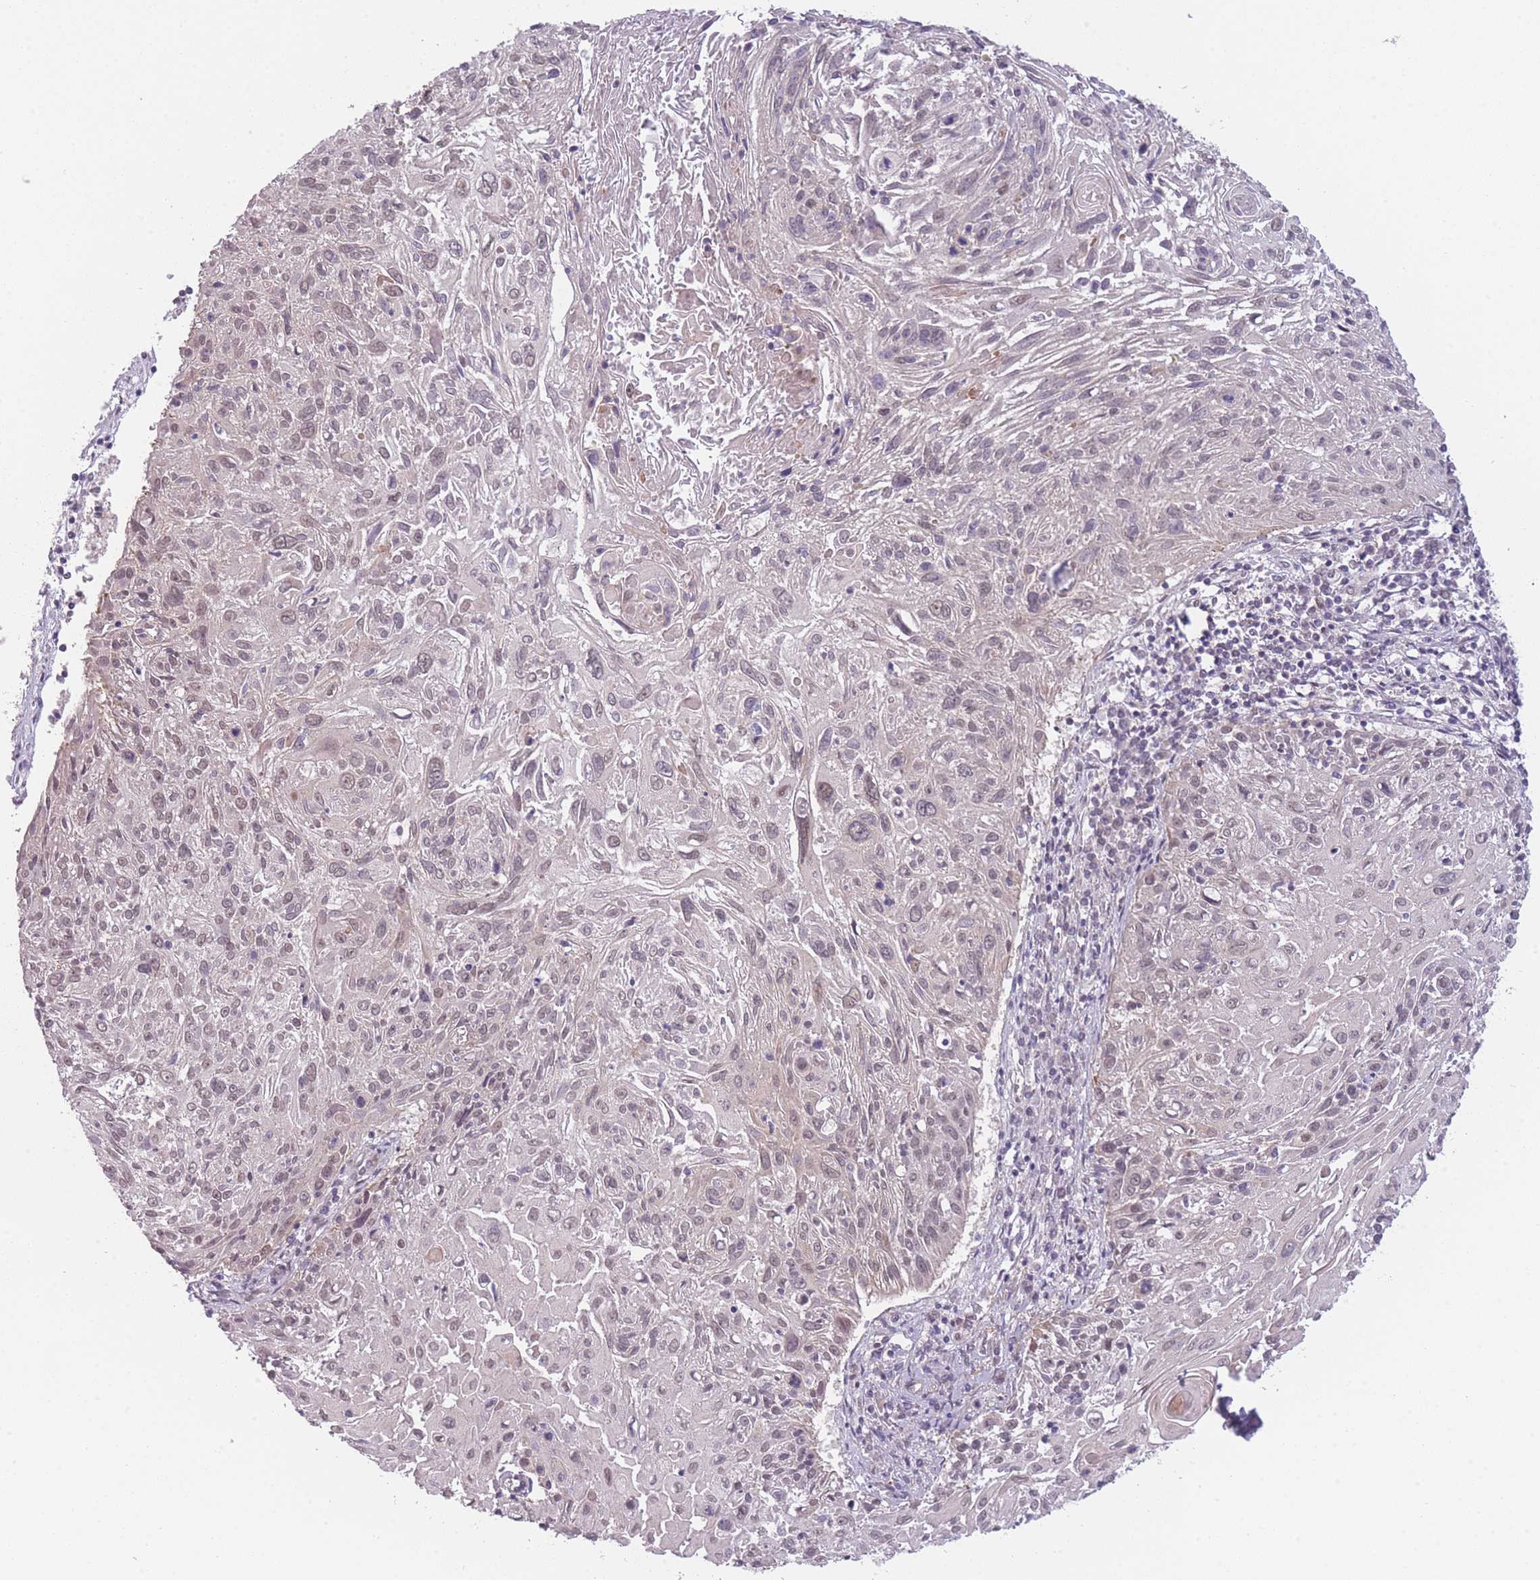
{"staining": {"intensity": "weak", "quantity": "25%-75%", "location": "nuclear"}, "tissue": "cervical cancer", "cell_type": "Tumor cells", "image_type": "cancer", "snomed": [{"axis": "morphology", "description": "Squamous cell carcinoma, NOS"}, {"axis": "topography", "description": "Cervix"}], "caption": "Immunohistochemical staining of cervical cancer demonstrates weak nuclear protein staining in approximately 25%-75% of tumor cells.", "gene": "SIN3B", "patient": {"sex": "female", "age": 51}}